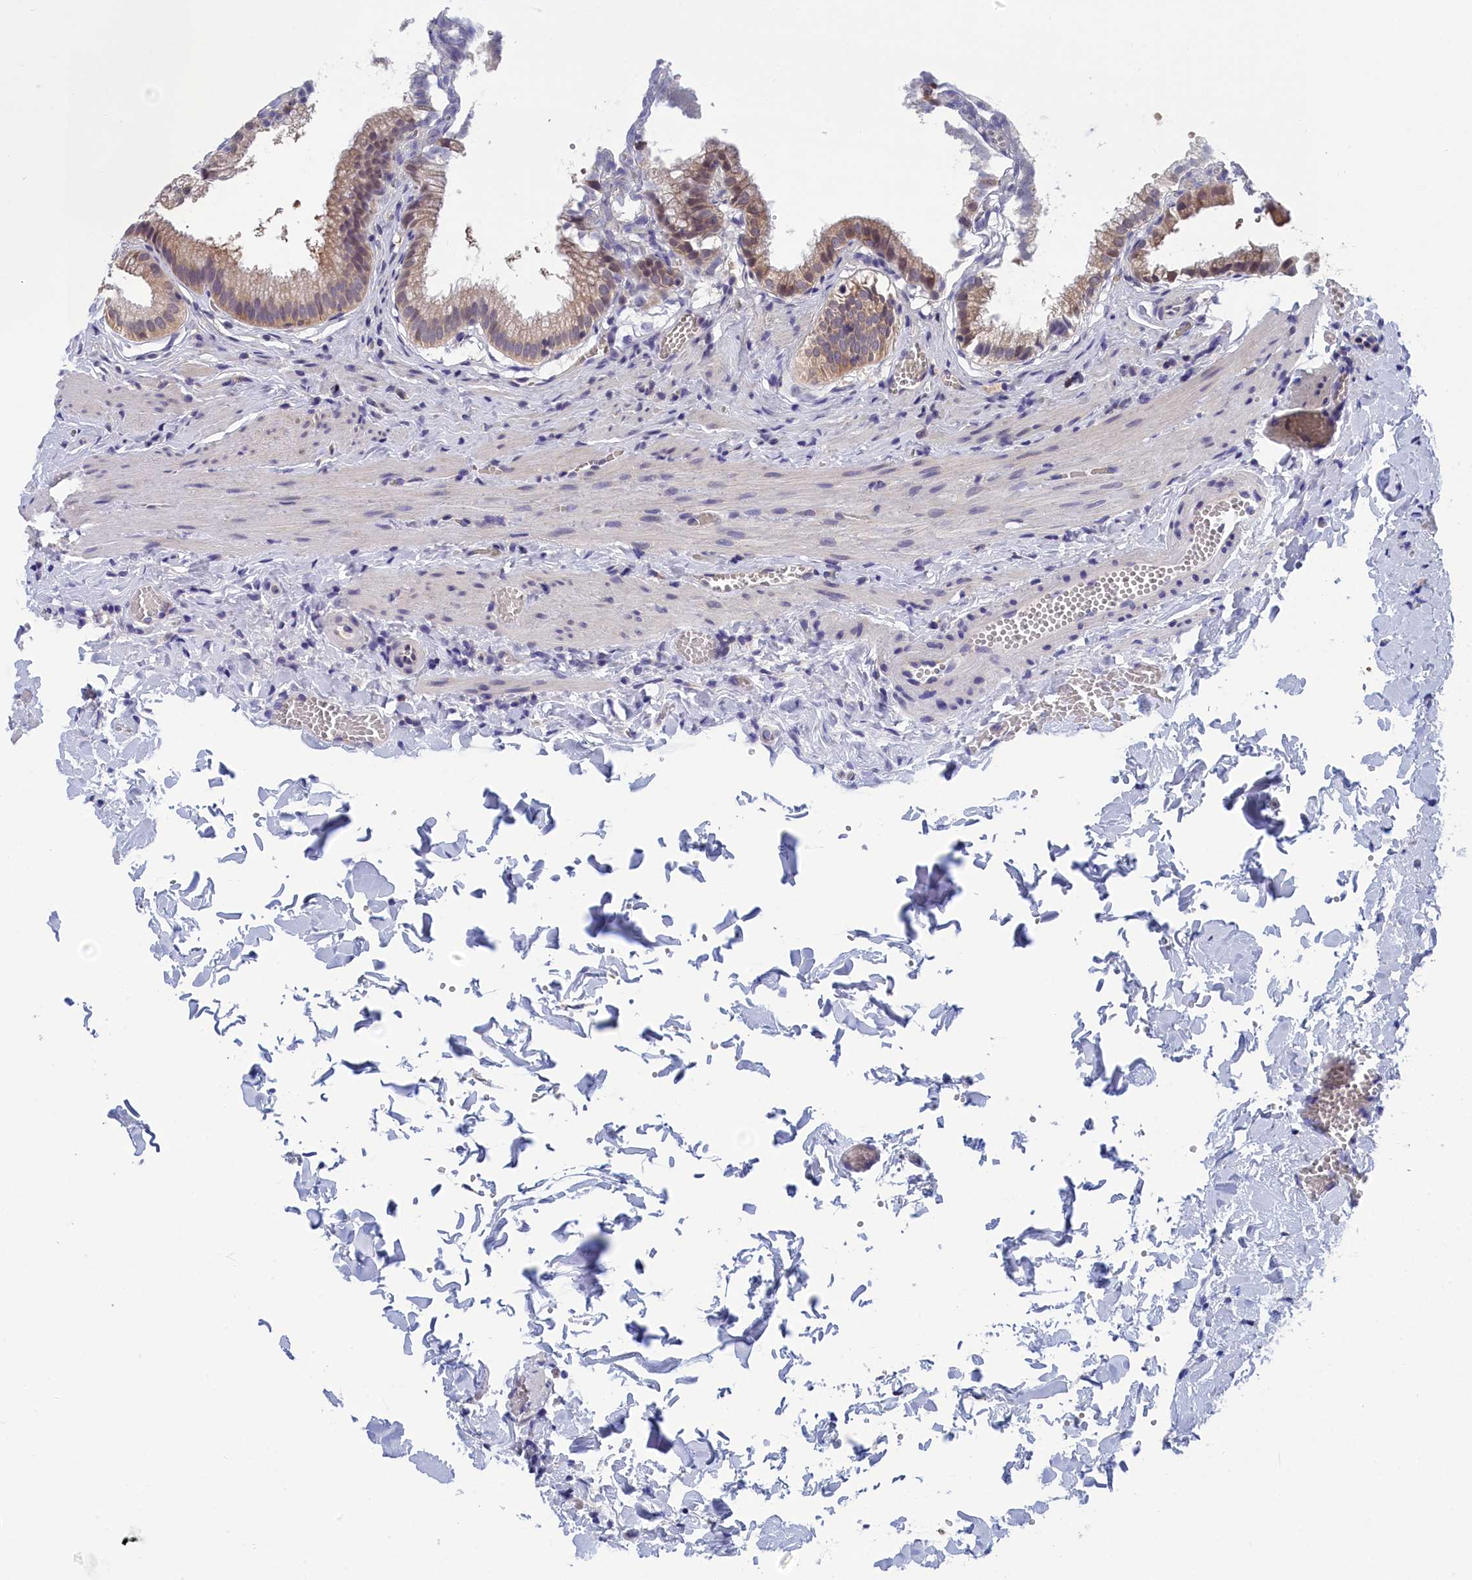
{"staining": {"intensity": "weak", "quantity": "<25%", "location": "cytoplasmic/membranous"}, "tissue": "gallbladder", "cell_type": "Glandular cells", "image_type": "normal", "snomed": [{"axis": "morphology", "description": "Normal tissue, NOS"}, {"axis": "topography", "description": "Gallbladder"}], "caption": "The photomicrograph exhibits no staining of glandular cells in benign gallbladder. The staining was performed using DAB (3,3'-diaminobenzidine) to visualize the protein expression in brown, while the nuclei were stained in blue with hematoxylin (Magnification: 20x).", "gene": "PGP", "patient": {"sex": "male", "age": 38}}